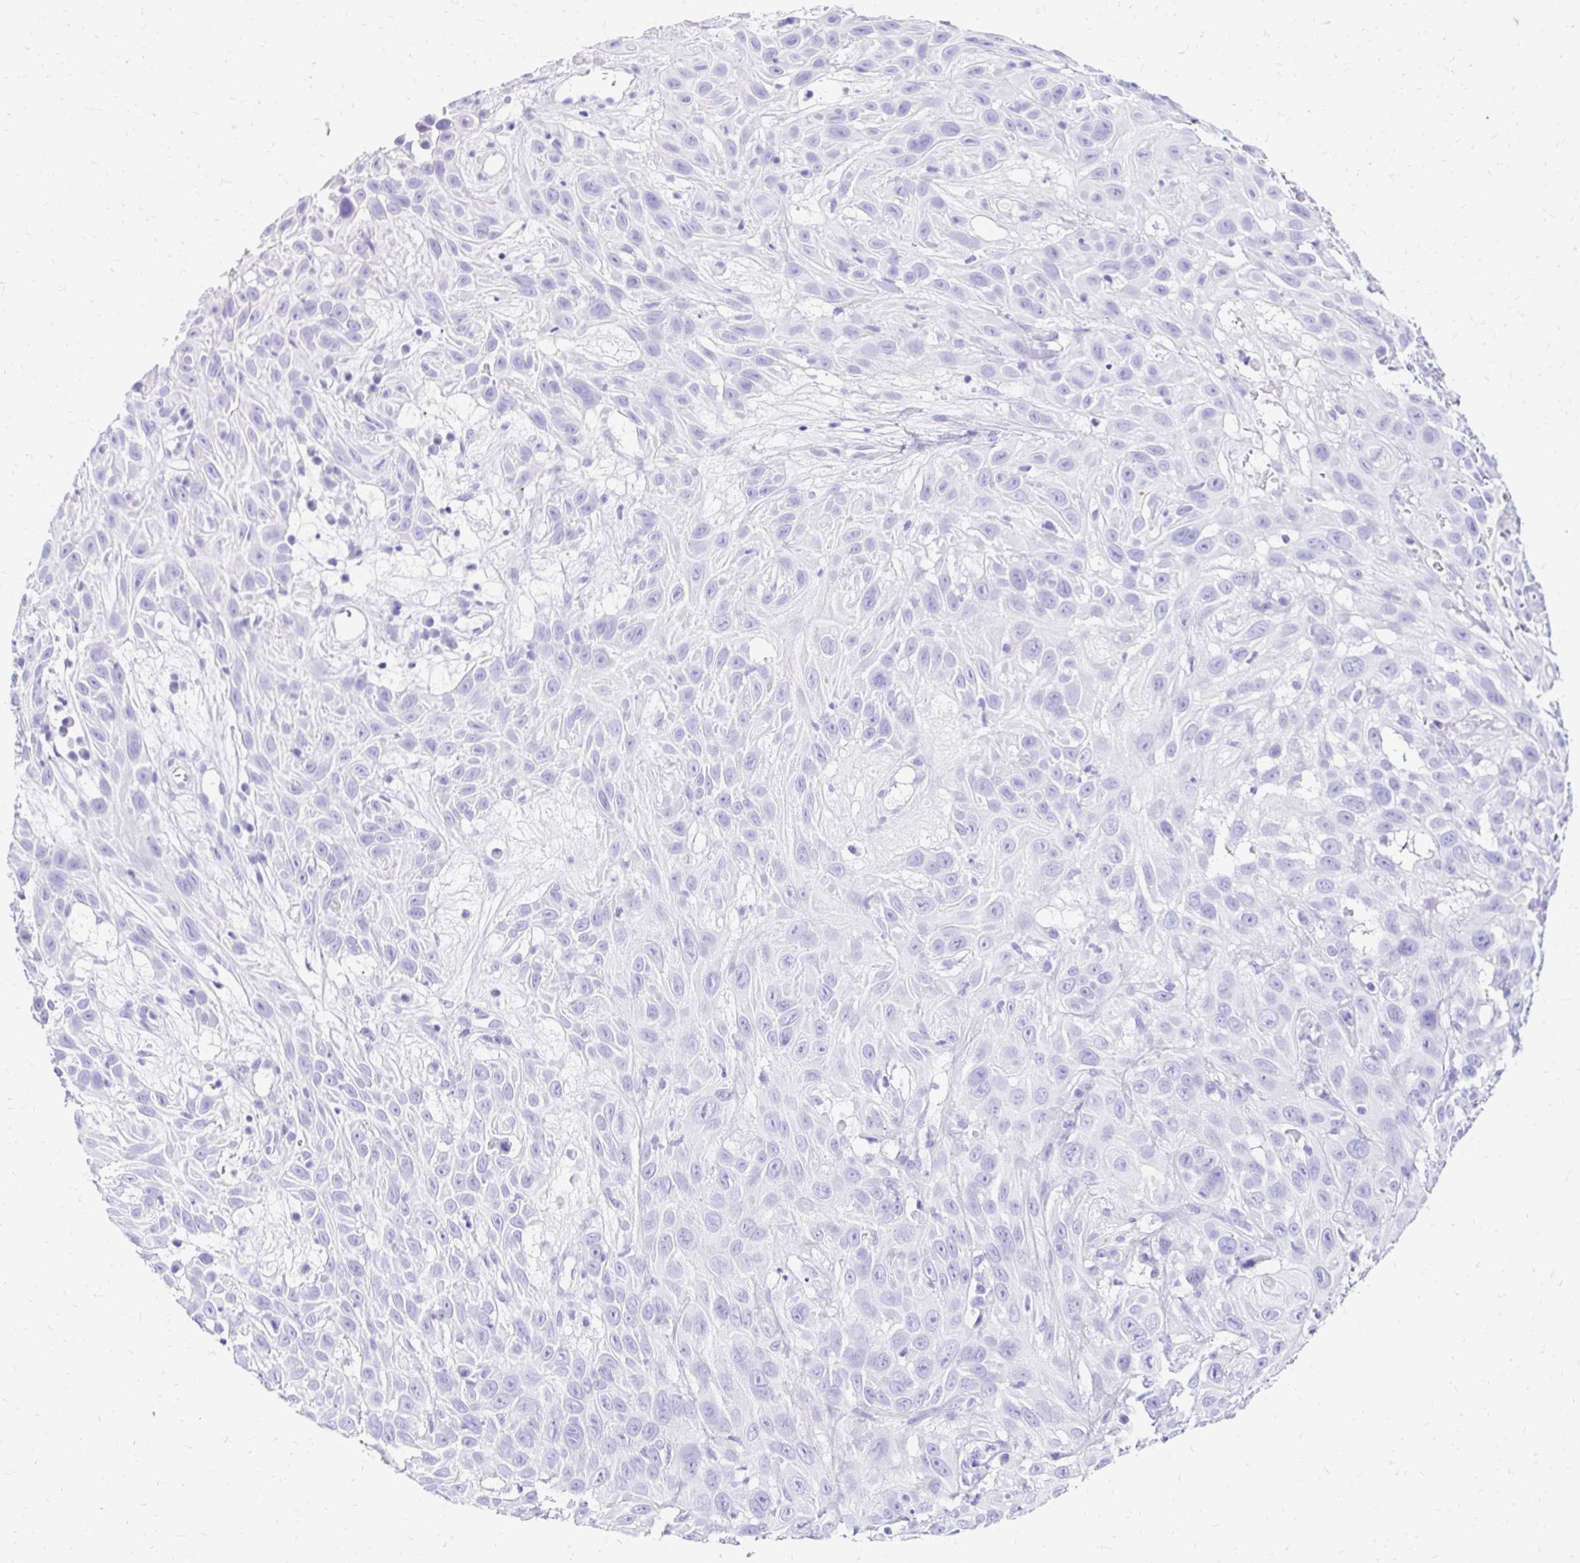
{"staining": {"intensity": "negative", "quantity": "none", "location": "none"}, "tissue": "skin cancer", "cell_type": "Tumor cells", "image_type": "cancer", "snomed": [{"axis": "morphology", "description": "Squamous cell carcinoma, NOS"}, {"axis": "topography", "description": "Skin"}], "caption": "This is an immunohistochemistry image of human squamous cell carcinoma (skin). There is no expression in tumor cells.", "gene": "S100G", "patient": {"sex": "male", "age": 82}}